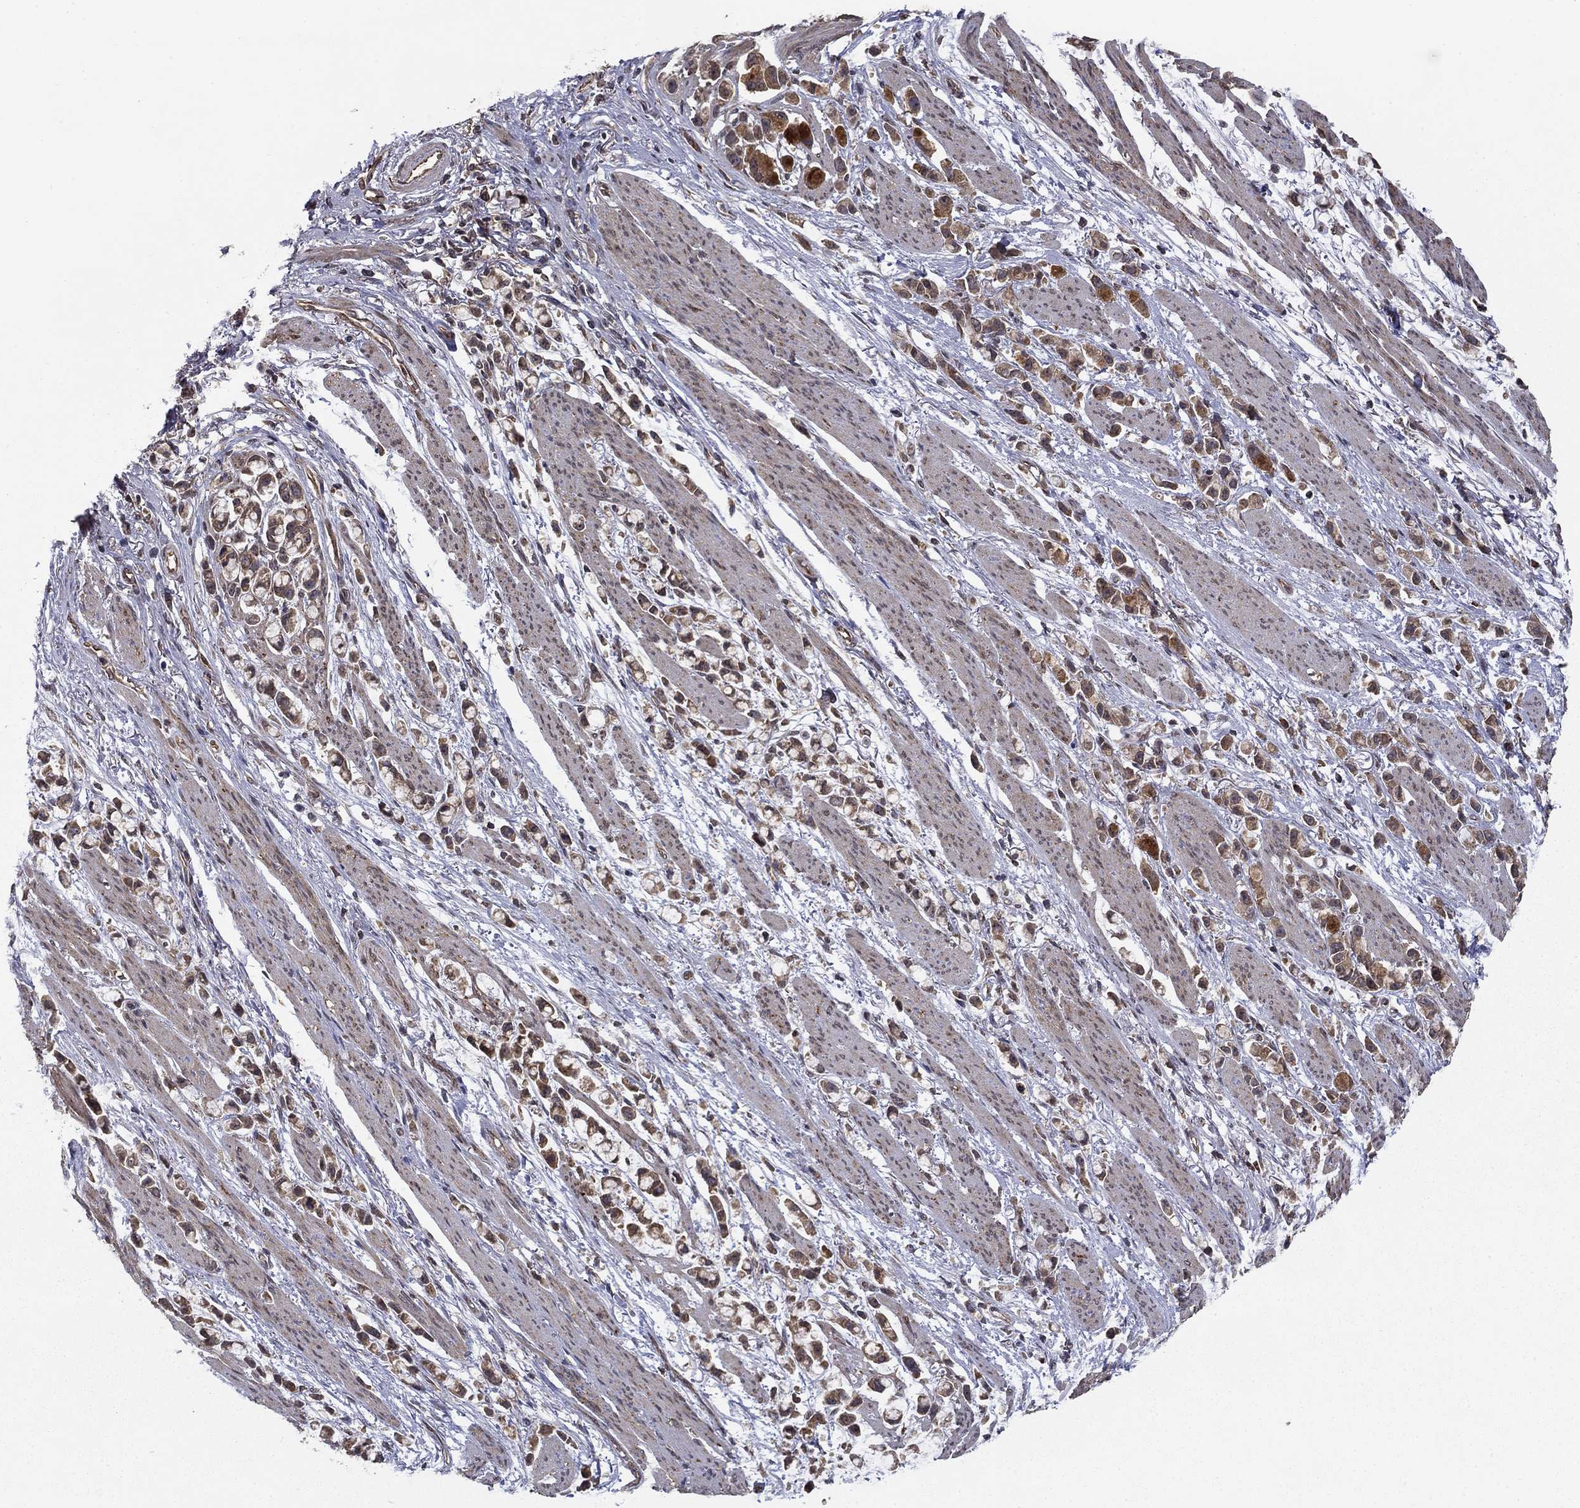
{"staining": {"intensity": "moderate", "quantity": "25%-75%", "location": "cytoplasmic/membranous"}, "tissue": "stomach cancer", "cell_type": "Tumor cells", "image_type": "cancer", "snomed": [{"axis": "morphology", "description": "Adenocarcinoma, NOS"}, {"axis": "topography", "description": "Stomach"}], "caption": "There is medium levels of moderate cytoplasmic/membranous expression in tumor cells of adenocarcinoma (stomach), as demonstrated by immunohistochemical staining (brown color).", "gene": "SLC2A13", "patient": {"sex": "female", "age": 81}}